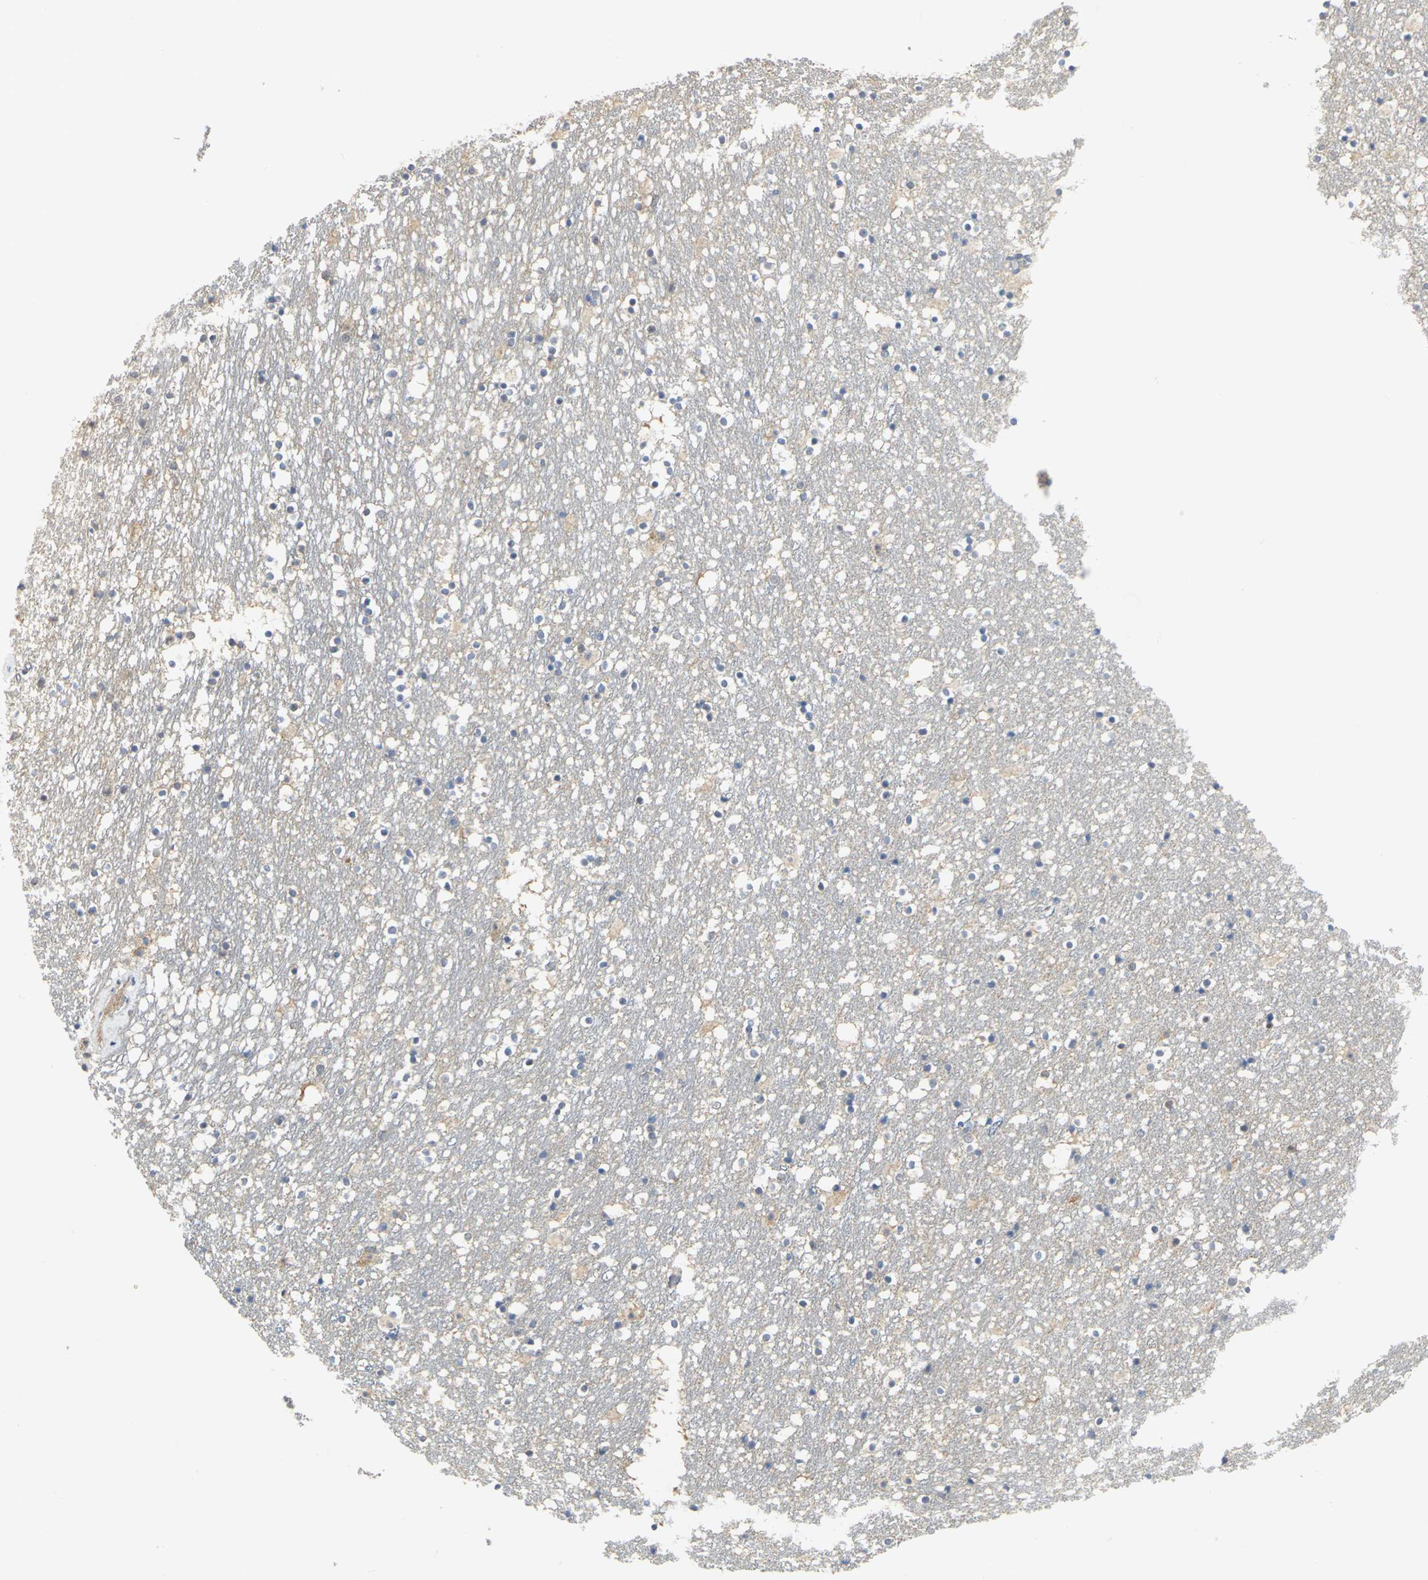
{"staining": {"intensity": "moderate", "quantity": "<25%", "location": "cytoplasmic/membranous"}, "tissue": "caudate", "cell_type": "Glial cells", "image_type": "normal", "snomed": [{"axis": "morphology", "description": "Normal tissue, NOS"}, {"axis": "topography", "description": "Lateral ventricle wall"}], "caption": "This is an image of immunohistochemistry staining of unremarkable caudate, which shows moderate staining in the cytoplasmic/membranous of glial cells.", "gene": "PPIA", "patient": {"sex": "male", "age": 45}}